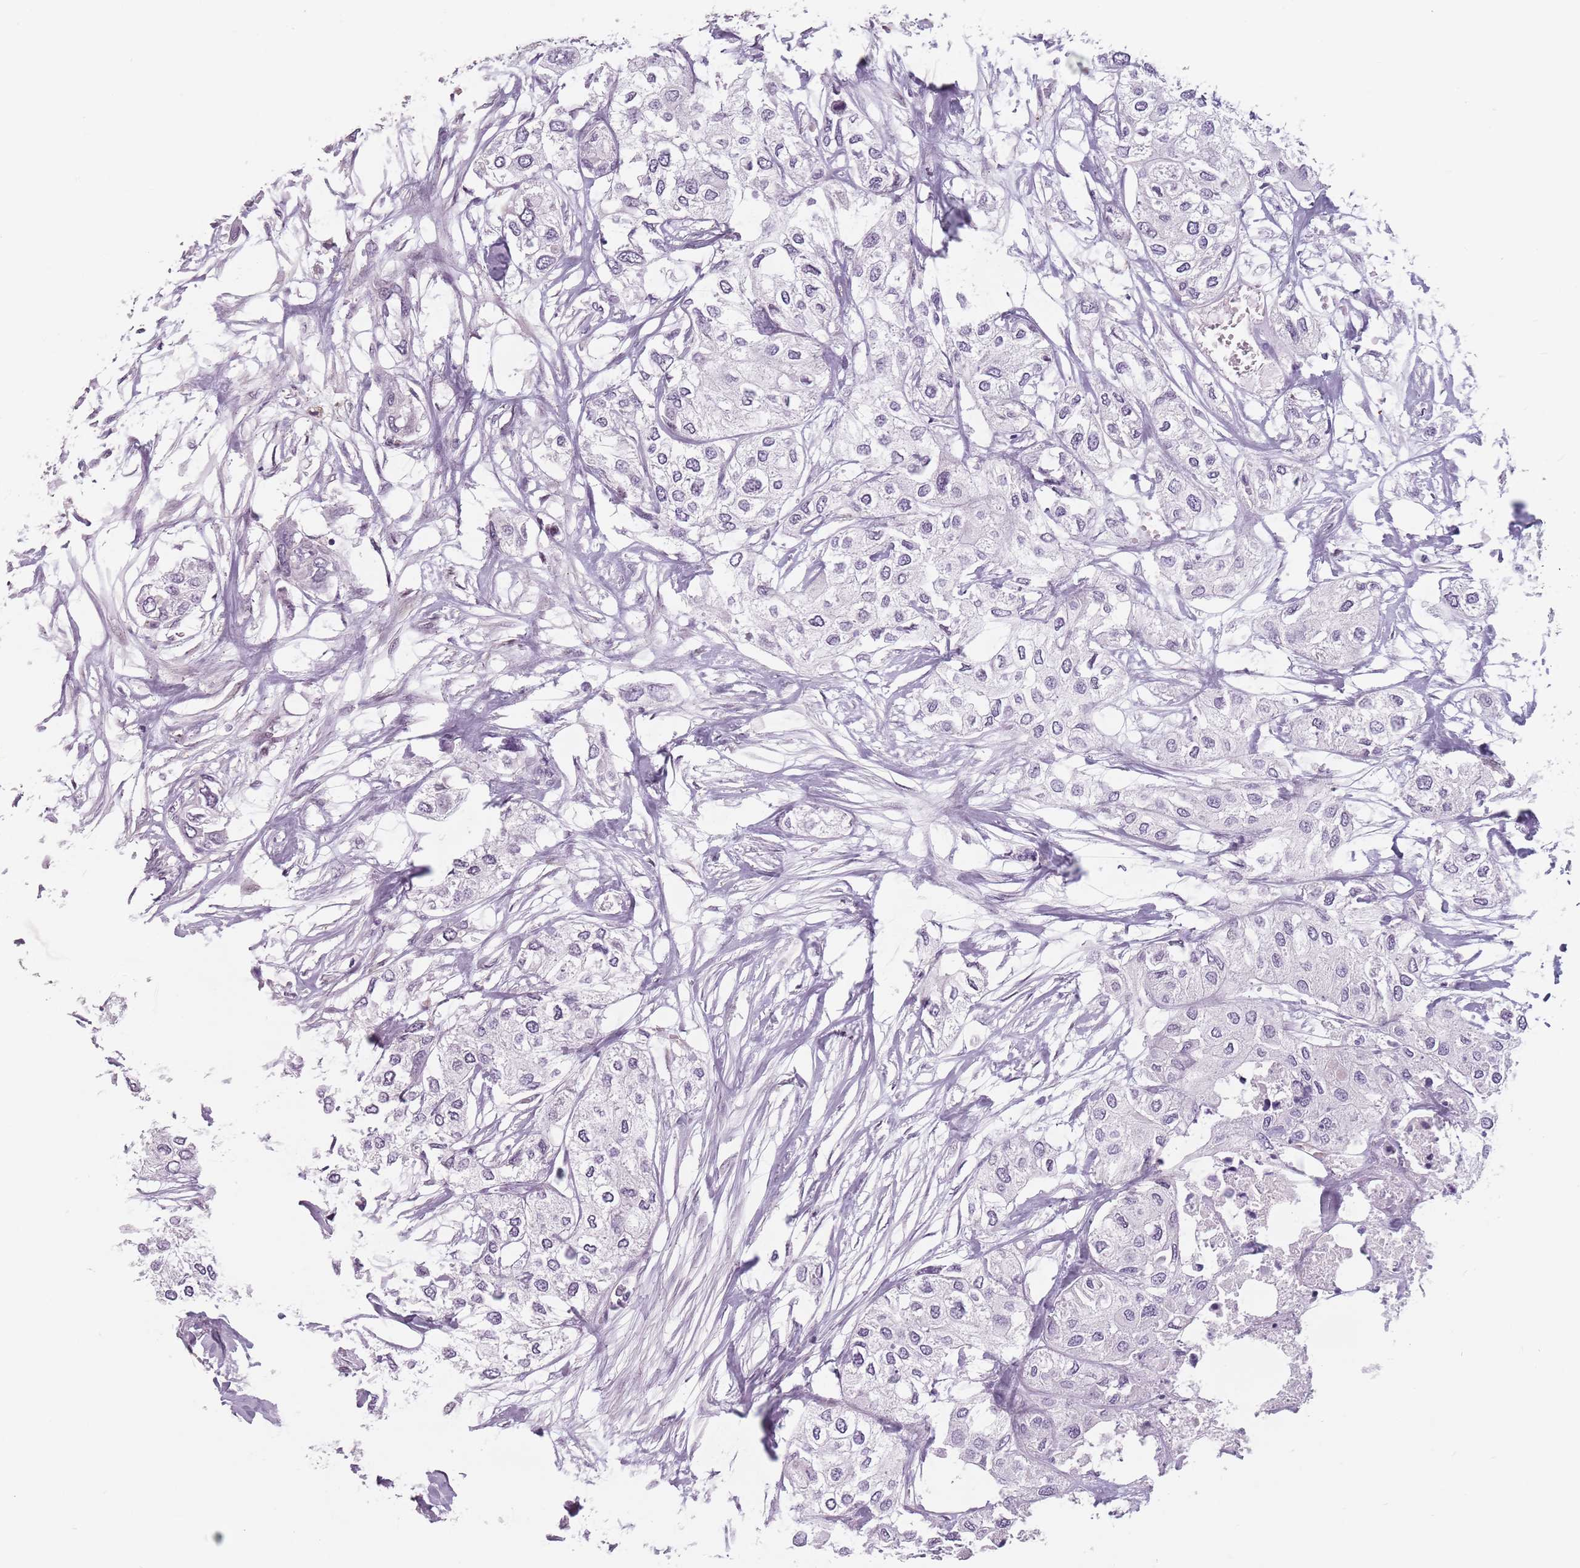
{"staining": {"intensity": "negative", "quantity": "none", "location": "none"}, "tissue": "urothelial cancer", "cell_type": "Tumor cells", "image_type": "cancer", "snomed": [{"axis": "morphology", "description": "Urothelial carcinoma, High grade"}, {"axis": "topography", "description": "Urinary bladder"}], "caption": "This is an IHC photomicrograph of urothelial carcinoma (high-grade). There is no staining in tumor cells.", "gene": "PTCHD1", "patient": {"sex": "male", "age": 64}}